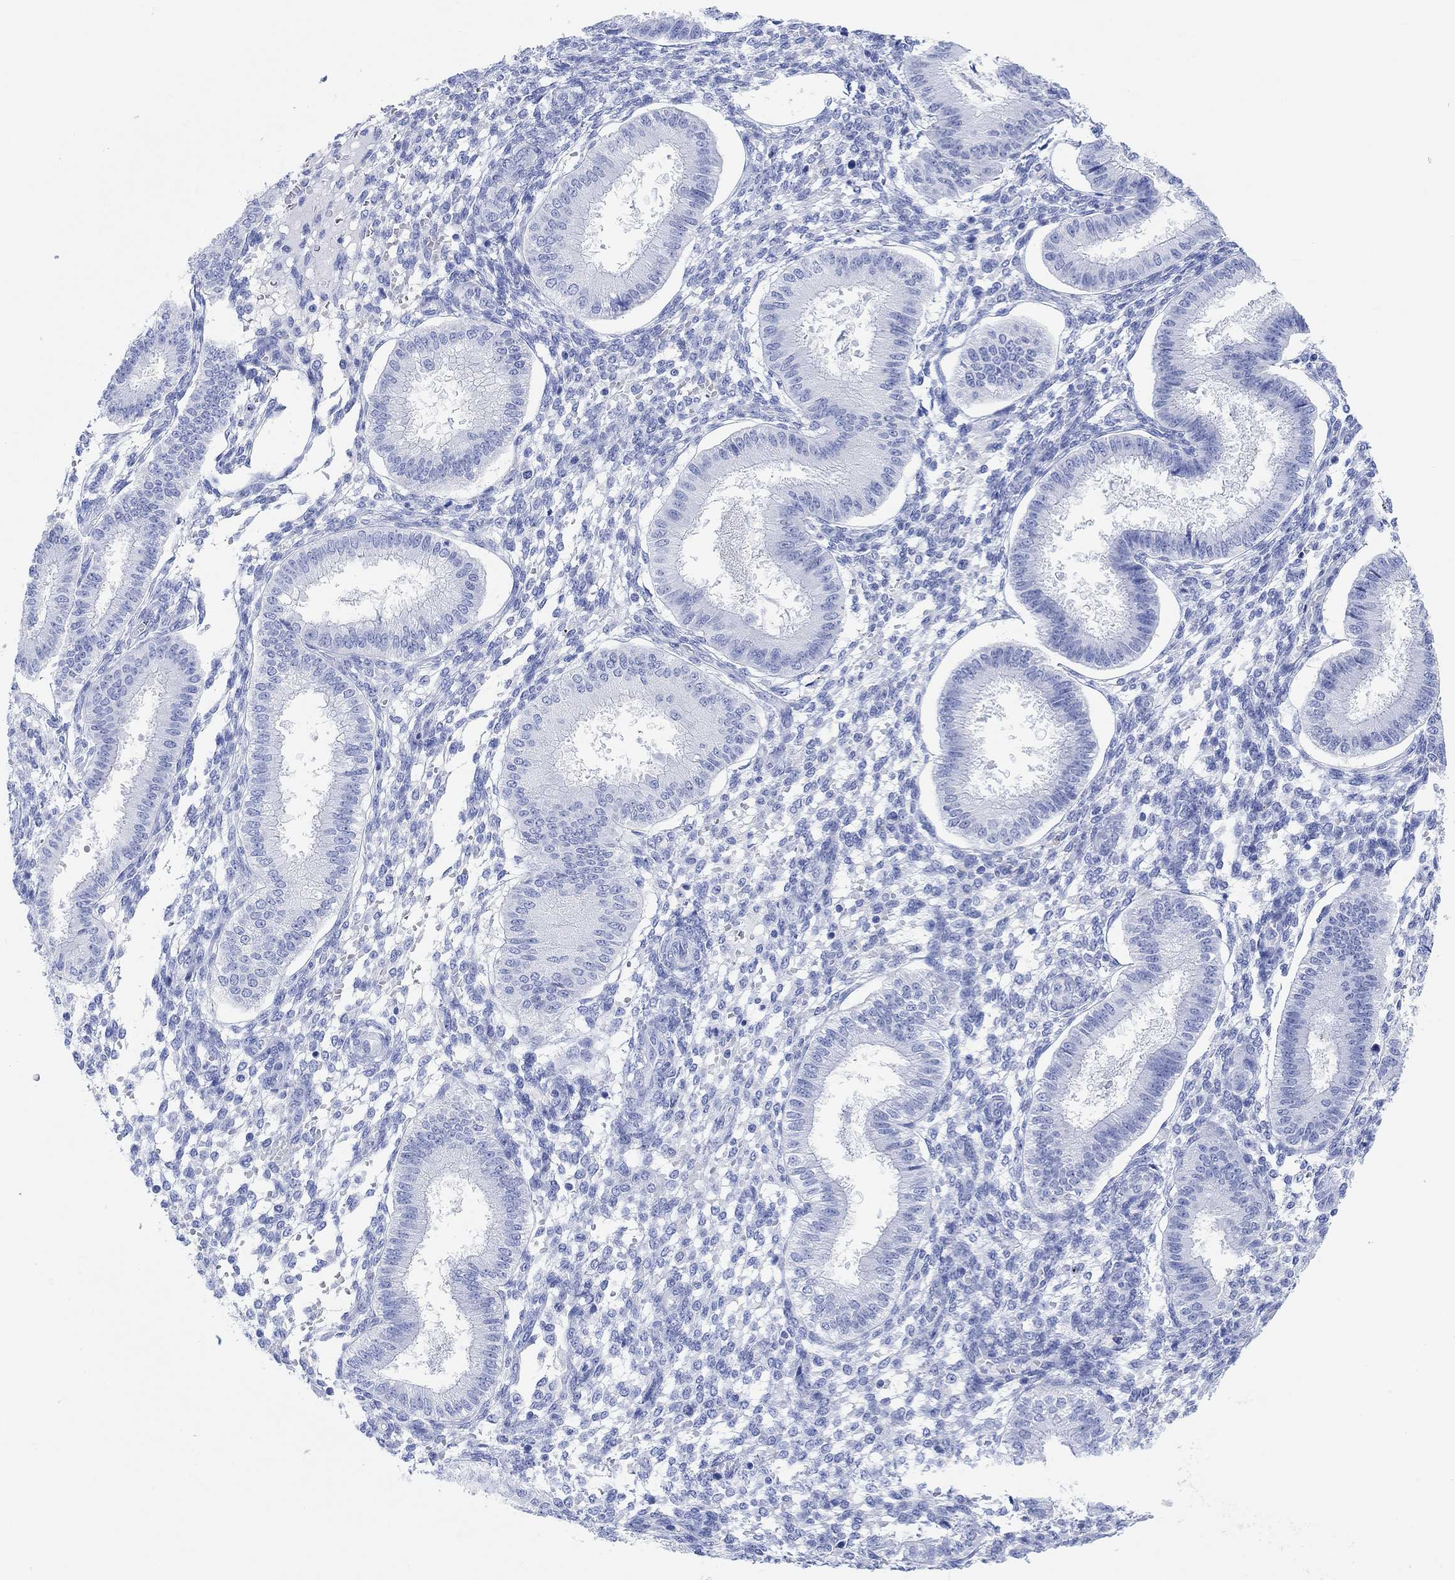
{"staining": {"intensity": "negative", "quantity": "none", "location": "none"}, "tissue": "endometrium", "cell_type": "Cells in endometrial stroma", "image_type": "normal", "snomed": [{"axis": "morphology", "description": "Normal tissue, NOS"}, {"axis": "topography", "description": "Endometrium"}], "caption": "Immunohistochemistry photomicrograph of benign endometrium: human endometrium stained with DAB (3,3'-diaminobenzidine) shows no significant protein positivity in cells in endometrial stroma.", "gene": "ANKRD33", "patient": {"sex": "female", "age": 43}}